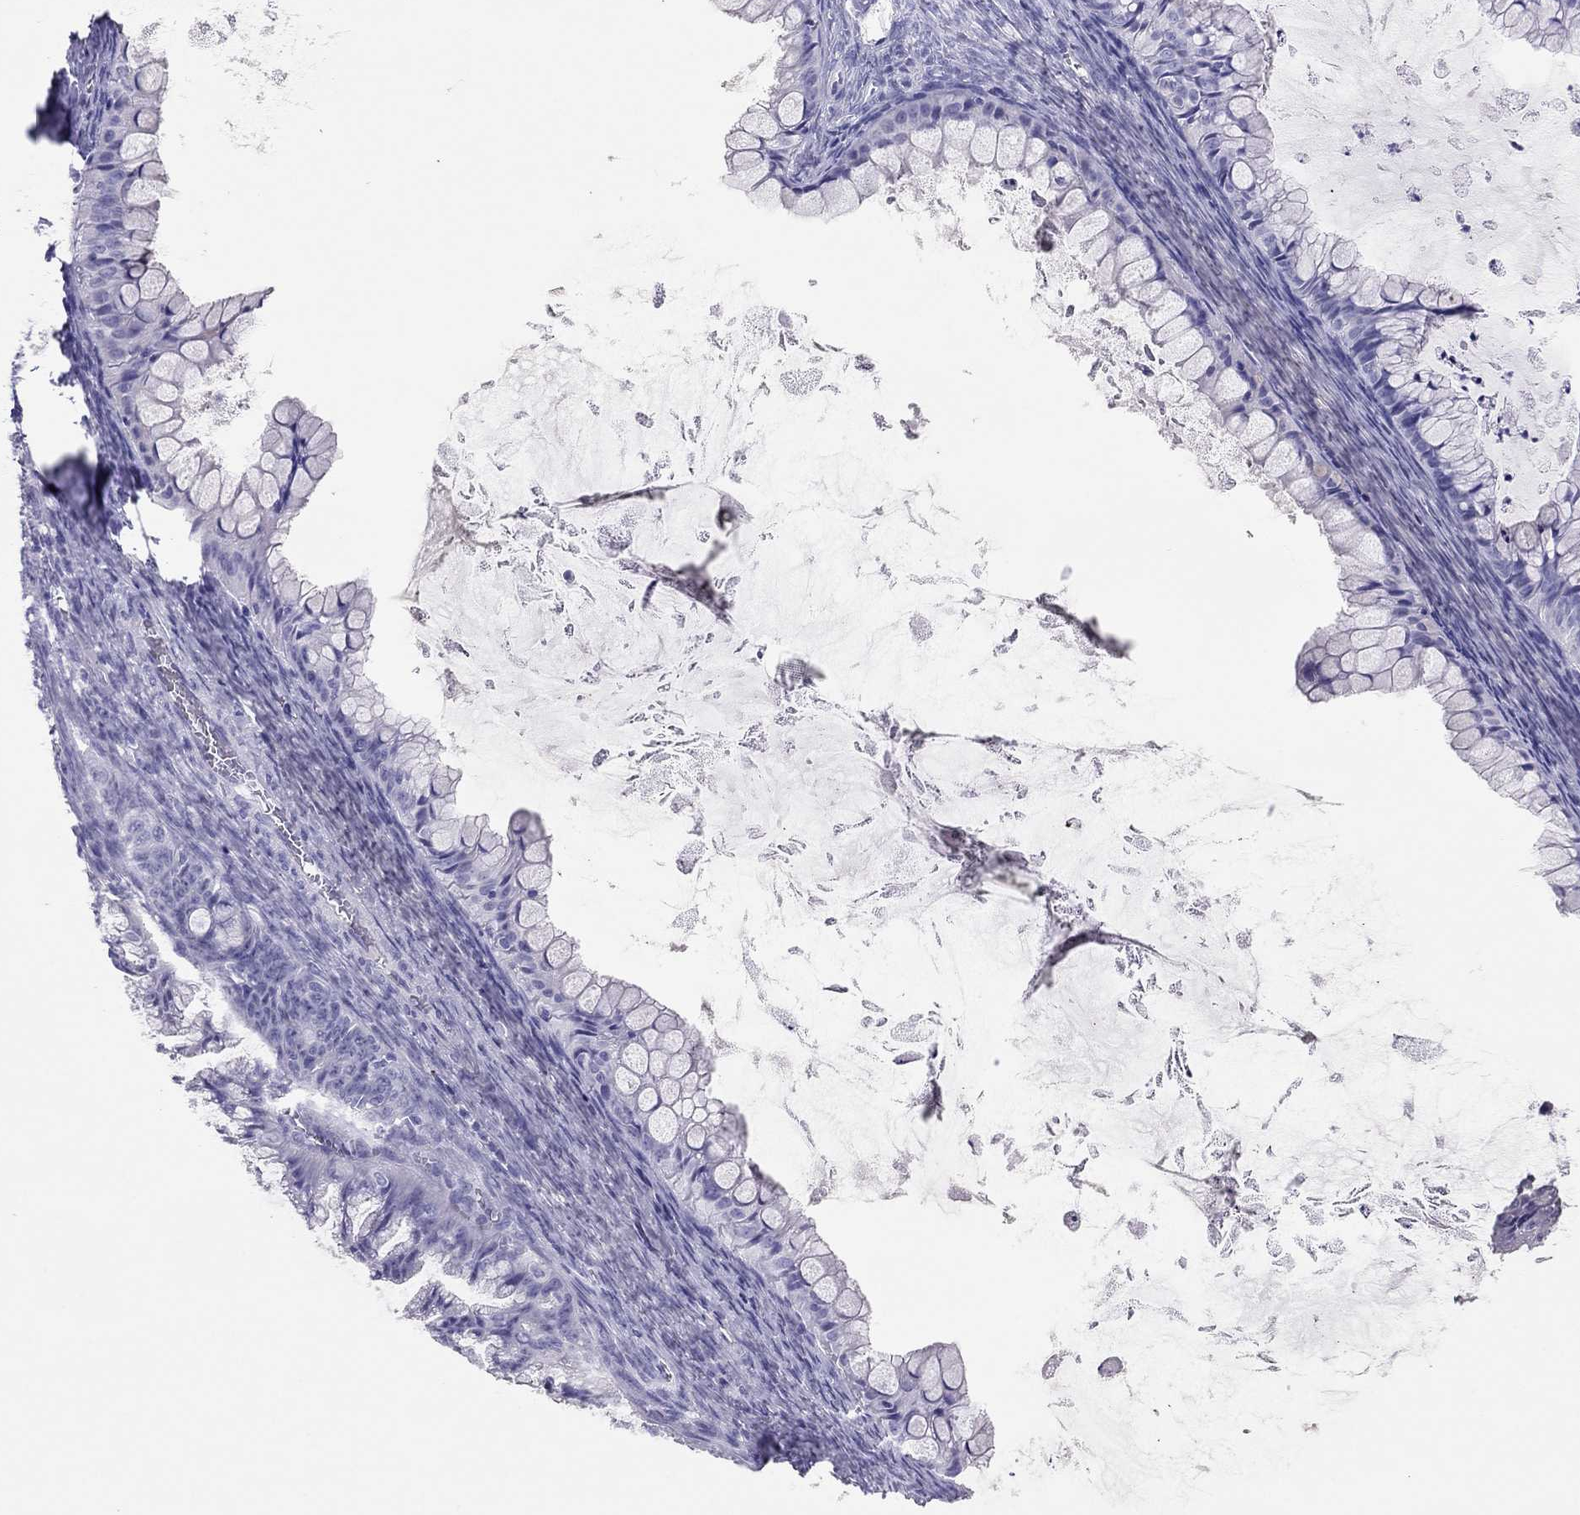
{"staining": {"intensity": "negative", "quantity": "none", "location": "none"}, "tissue": "ovarian cancer", "cell_type": "Tumor cells", "image_type": "cancer", "snomed": [{"axis": "morphology", "description": "Cystadenocarcinoma, mucinous, NOS"}, {"axis": "topography", "description": "Ovary"}], "caption": "This is an immunohistochemistry (IHC) image of mucinous cystadenocarcinoma (ovarian). There is no positivity in tumor cells.", "gene": "TSHB", "patient": {"sex": "female", "age": 35}}